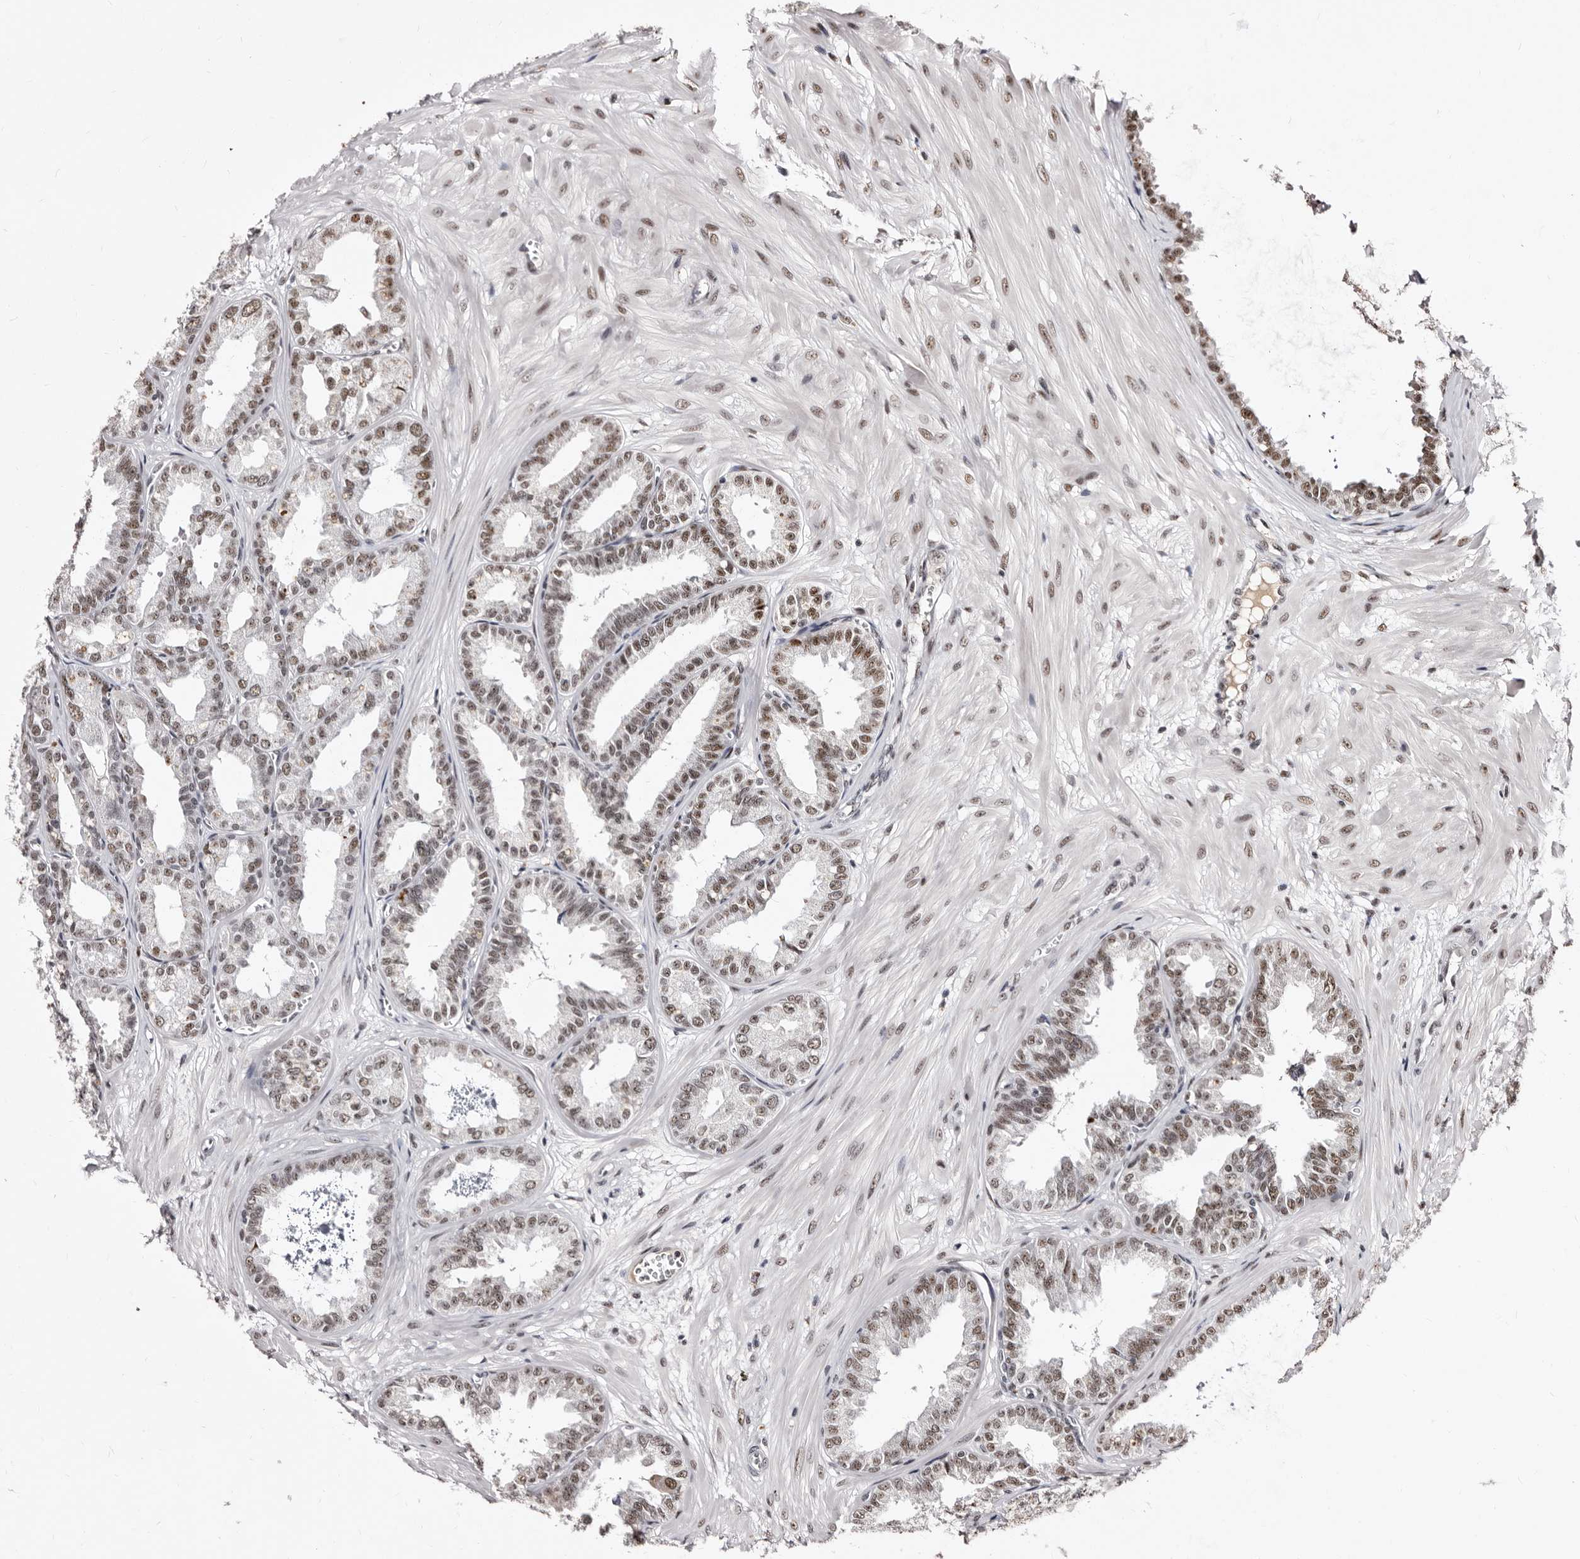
{"staining": {"intensity": "weak", "quantity": ">75%", "location": "nuclear"}, "tissue": "seminal vesicle", "cell_type": "Glandular cells", "image_type": "normal", "snomed": [{"axis": "morphology", "description": "Normal tissue, NOS"}, {"axis": "topography", "description": "Prostate"}, {"axis": "topography", "description": "Seminal veicle"}], "caption": "Protein staining reveals weak nuclear staining in approximately >75% of glandular cells in unremarkable seminal vesicle. Using DAB (brown) and hematoxylin (blue) stains, captured at high magnification using brightfield microscopy.", "gene": "ANAPC11", "patient": {"sex": "male", "age": 51}}